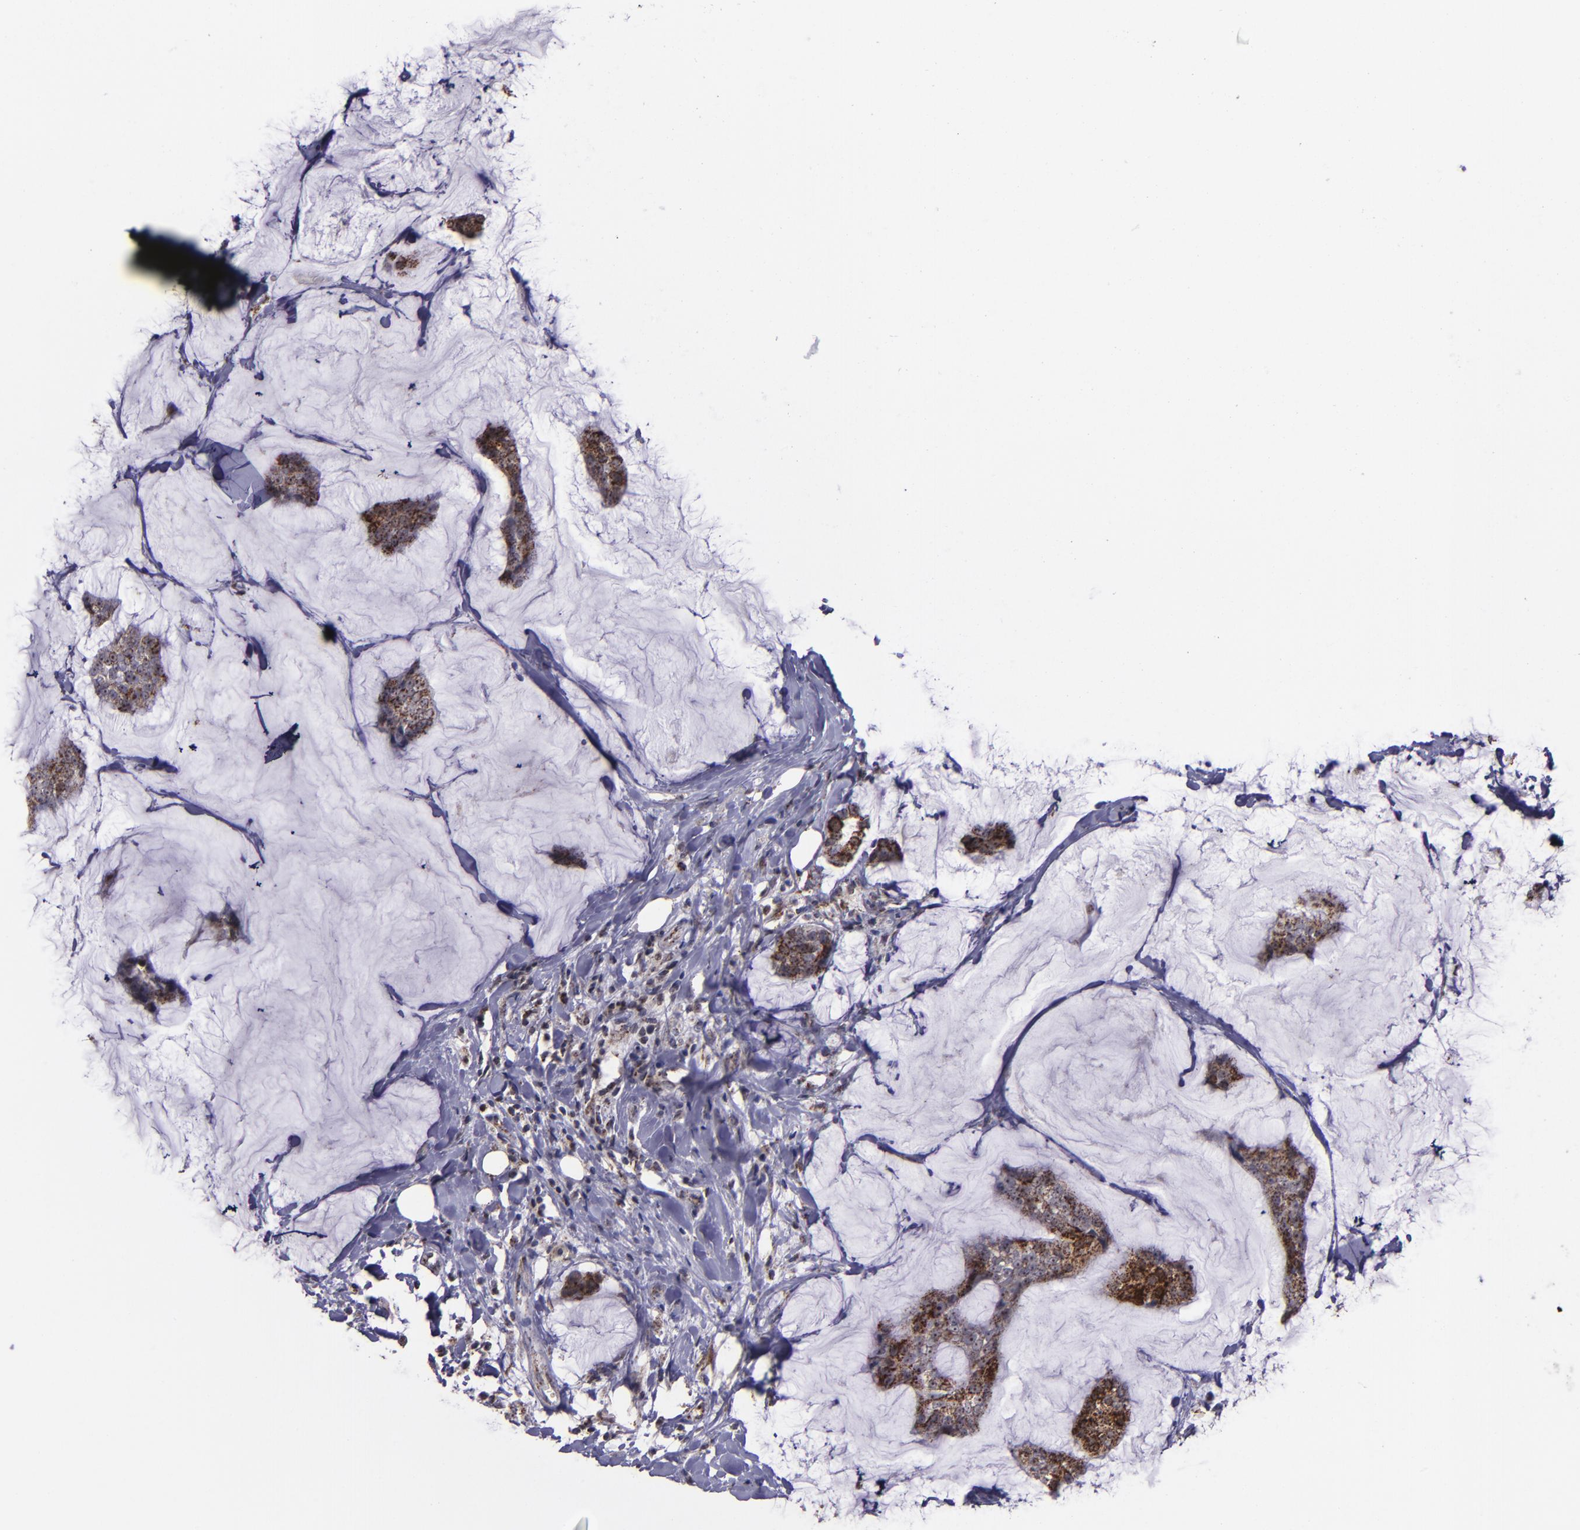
{"staining": {"intensity": "moderate", "quantity": ">75%", "location": "cytoplasmic/membranous"}, "tissue": "breast cancer", "cell_type": "Tumor cells", "image_type": "cancer", "snomed": [{"axis": "morphology", "description": "Duct carcinoma"}, {"axis": "topography", "description": "Breast"}], "caption": "Immunohistochemical staining of human infiltrating ductal carcinoma (breast) demonstrates moderate cytoplasmic/membranous protein staining in approximately >75% of tumor cells.", "gene": "LONP1", "patient": {"sex": "female", "age": 93}}